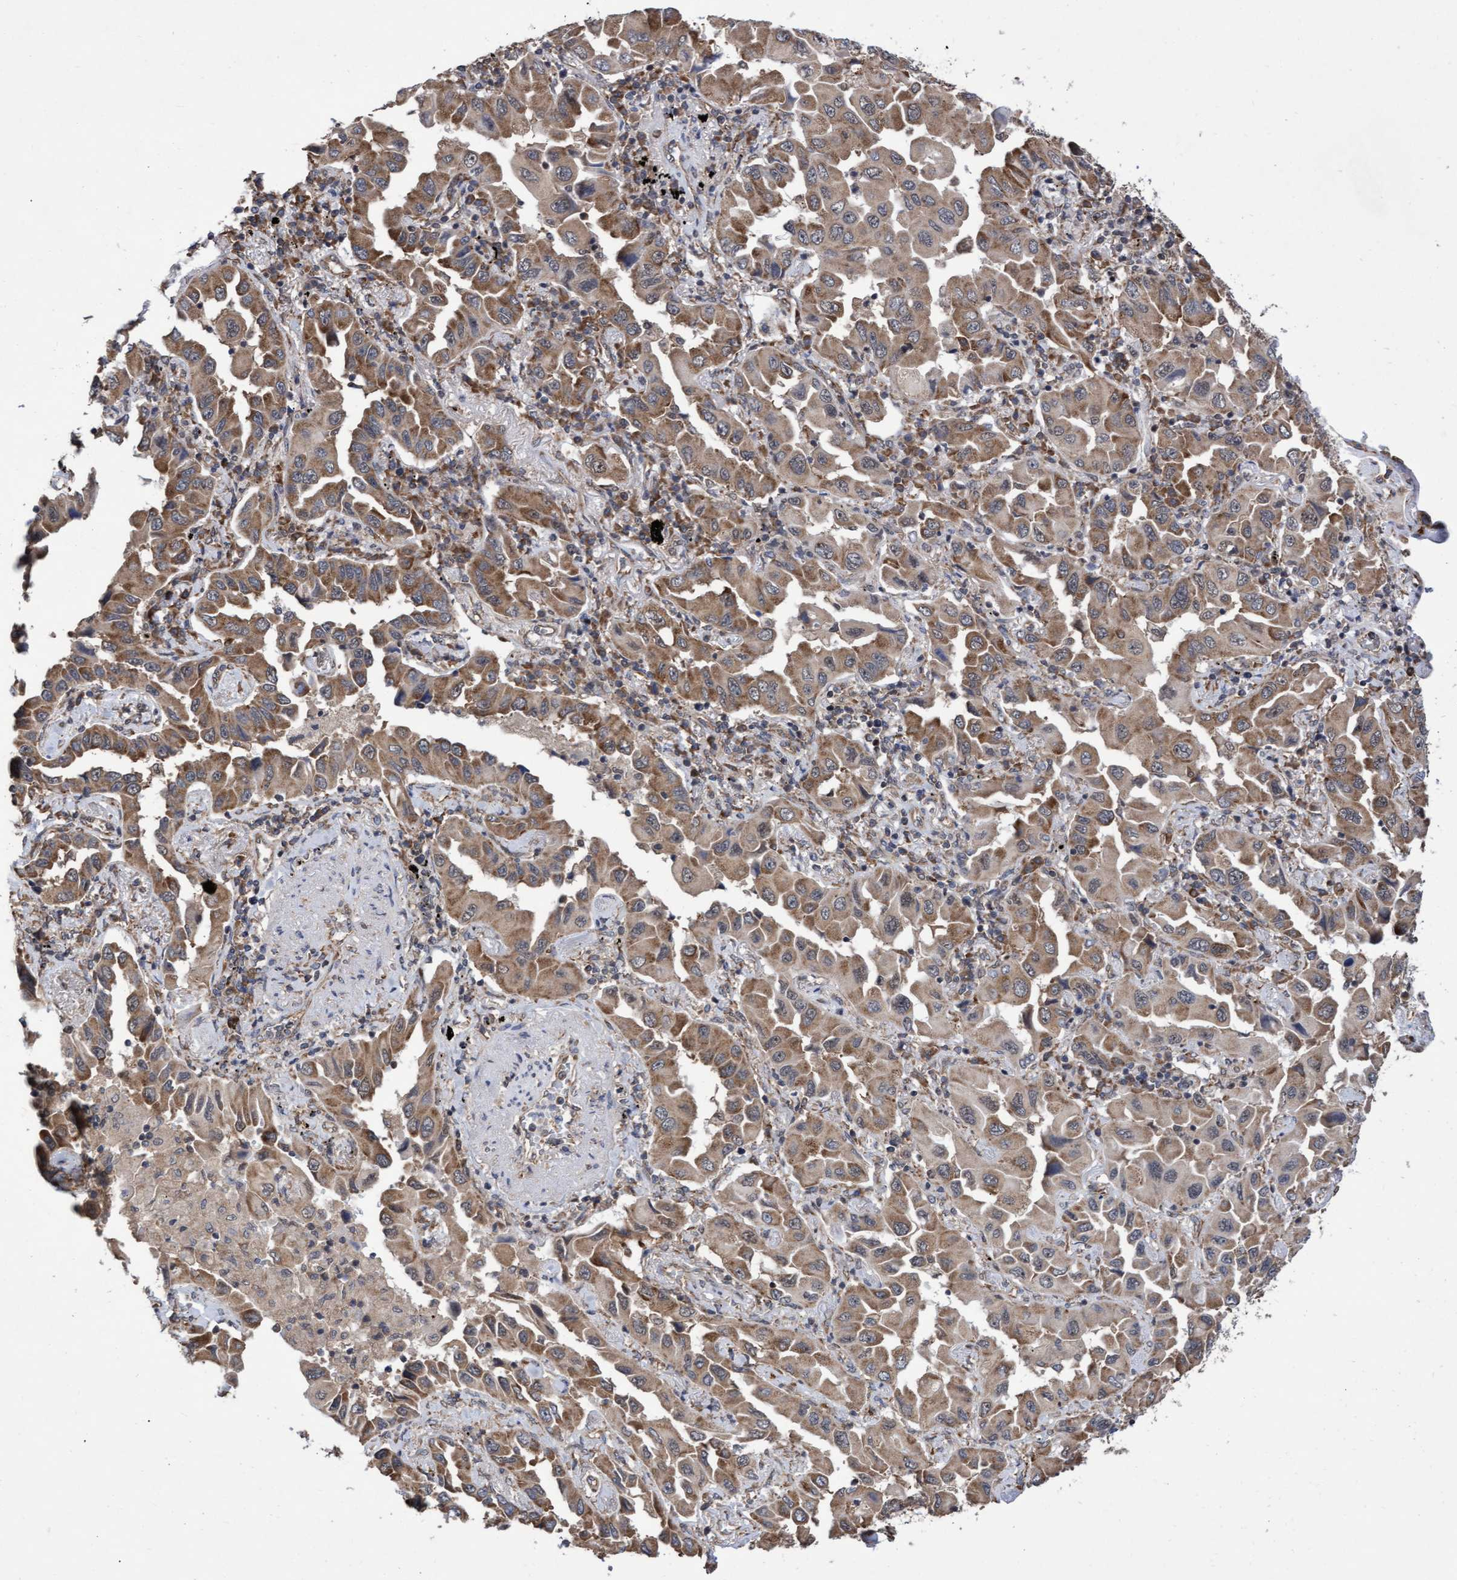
{"staining": {"intensity": "moderate", "quantity": ">75%", "location": "cytoplasmic/membranous"}, "tissue": "lung cancer", "cell_type": "Tumor cells", "image_type": "cancer", "snomed": [{"axis": "morphology", "description": "Adenocarcinoma, NOS"}, {"axis": "topography", "description": "Lung"}], "caption": "Lung cancer (adenocarcinoma) tissue exhibits moderate cytoplasmic/membranous expression in approximately >75% of tumor cells, visualized by immunohistochemistry.", "gene": "ABCF2", "patient": {"sex": "female", "age": 65}}